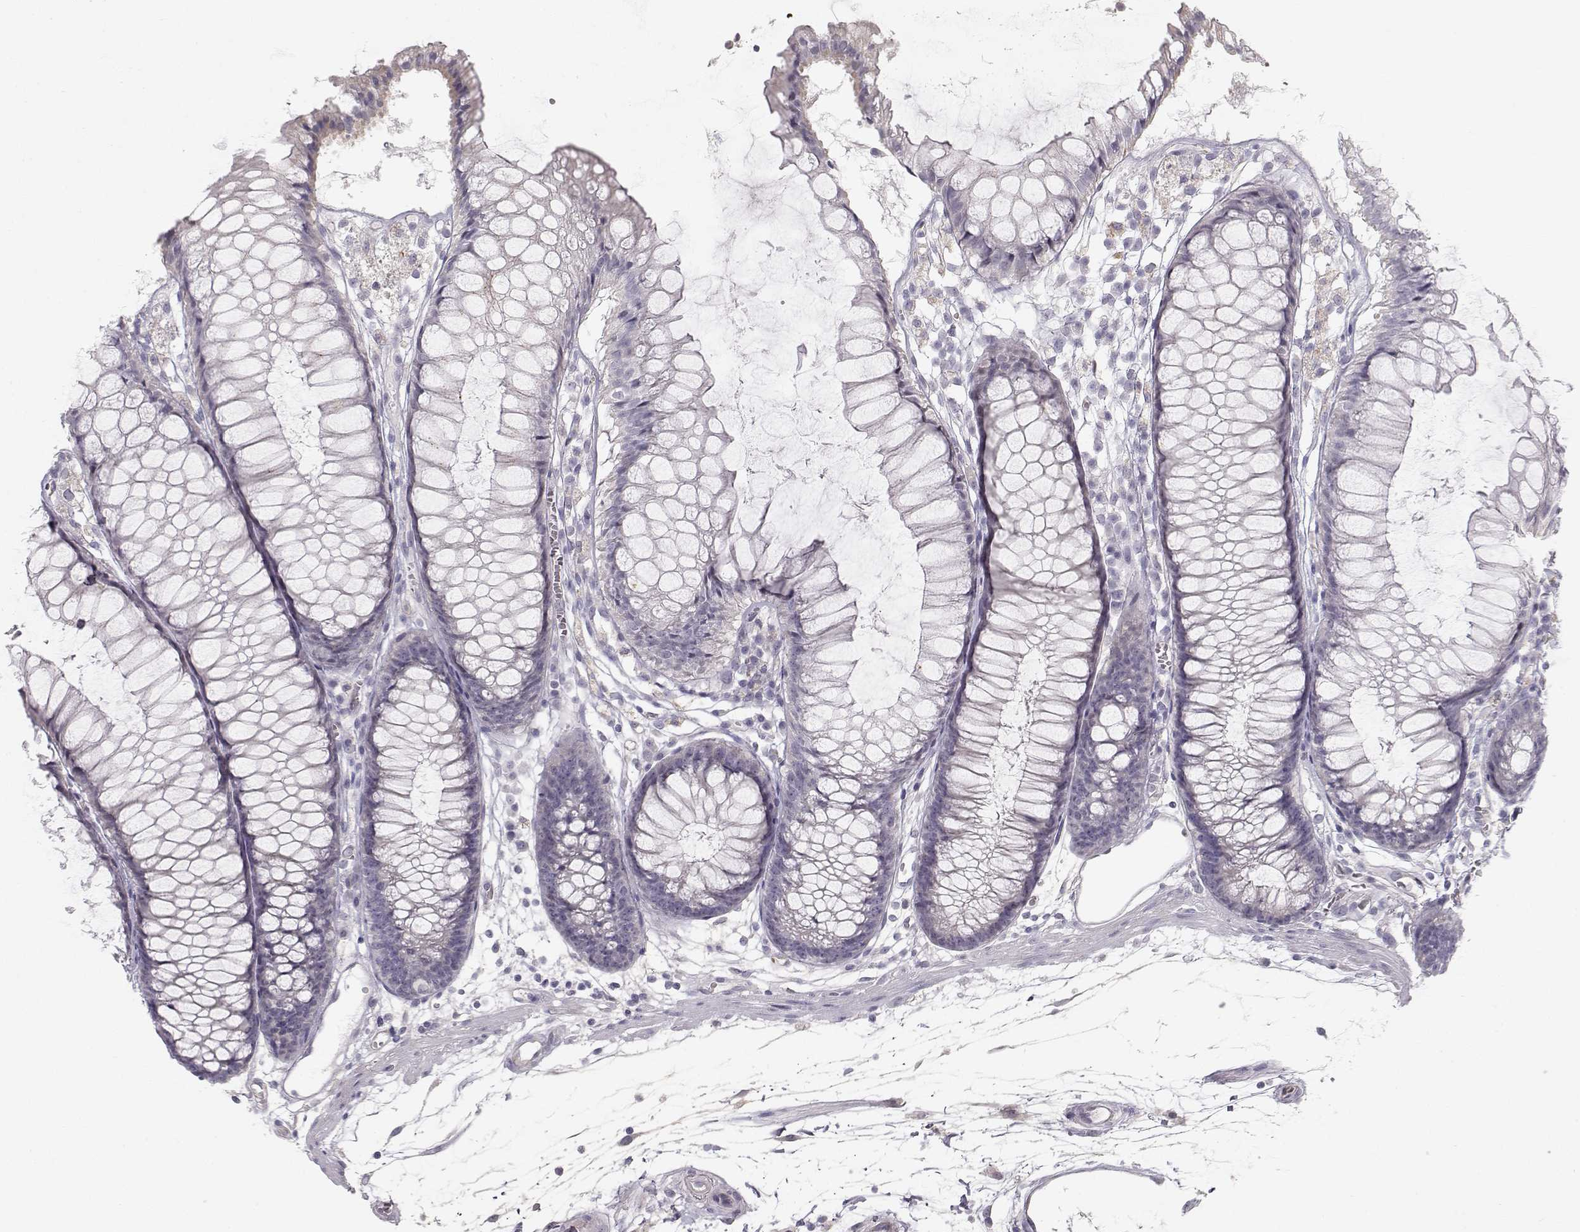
{"staining": {"intensity": "negative", "quantity": "none", "location": "none"}, "tissue": "colon", "cell_type": "Endothelial cells", "image_type": "normal", "snomed": [{"axis": "morphology", "description": "Normal tissue, NOS"}, {"axis": "morphology", "description": "Adenocarcinoma, NOS"}, {"axis": "topography", "description": "Colon"}], "caption": "Immunohistochemistry (IHC) histopathology image of normal colon stained for a protein (brown), which demonstrates no positivity in endothelial cells. (DAB (3,3'-diaminobenzidine) immunohistochemistry visualized using brightfield microscopy, high magnification).", "gene": "ZNF185", "patient": {"sex": "male", "age": 65}}